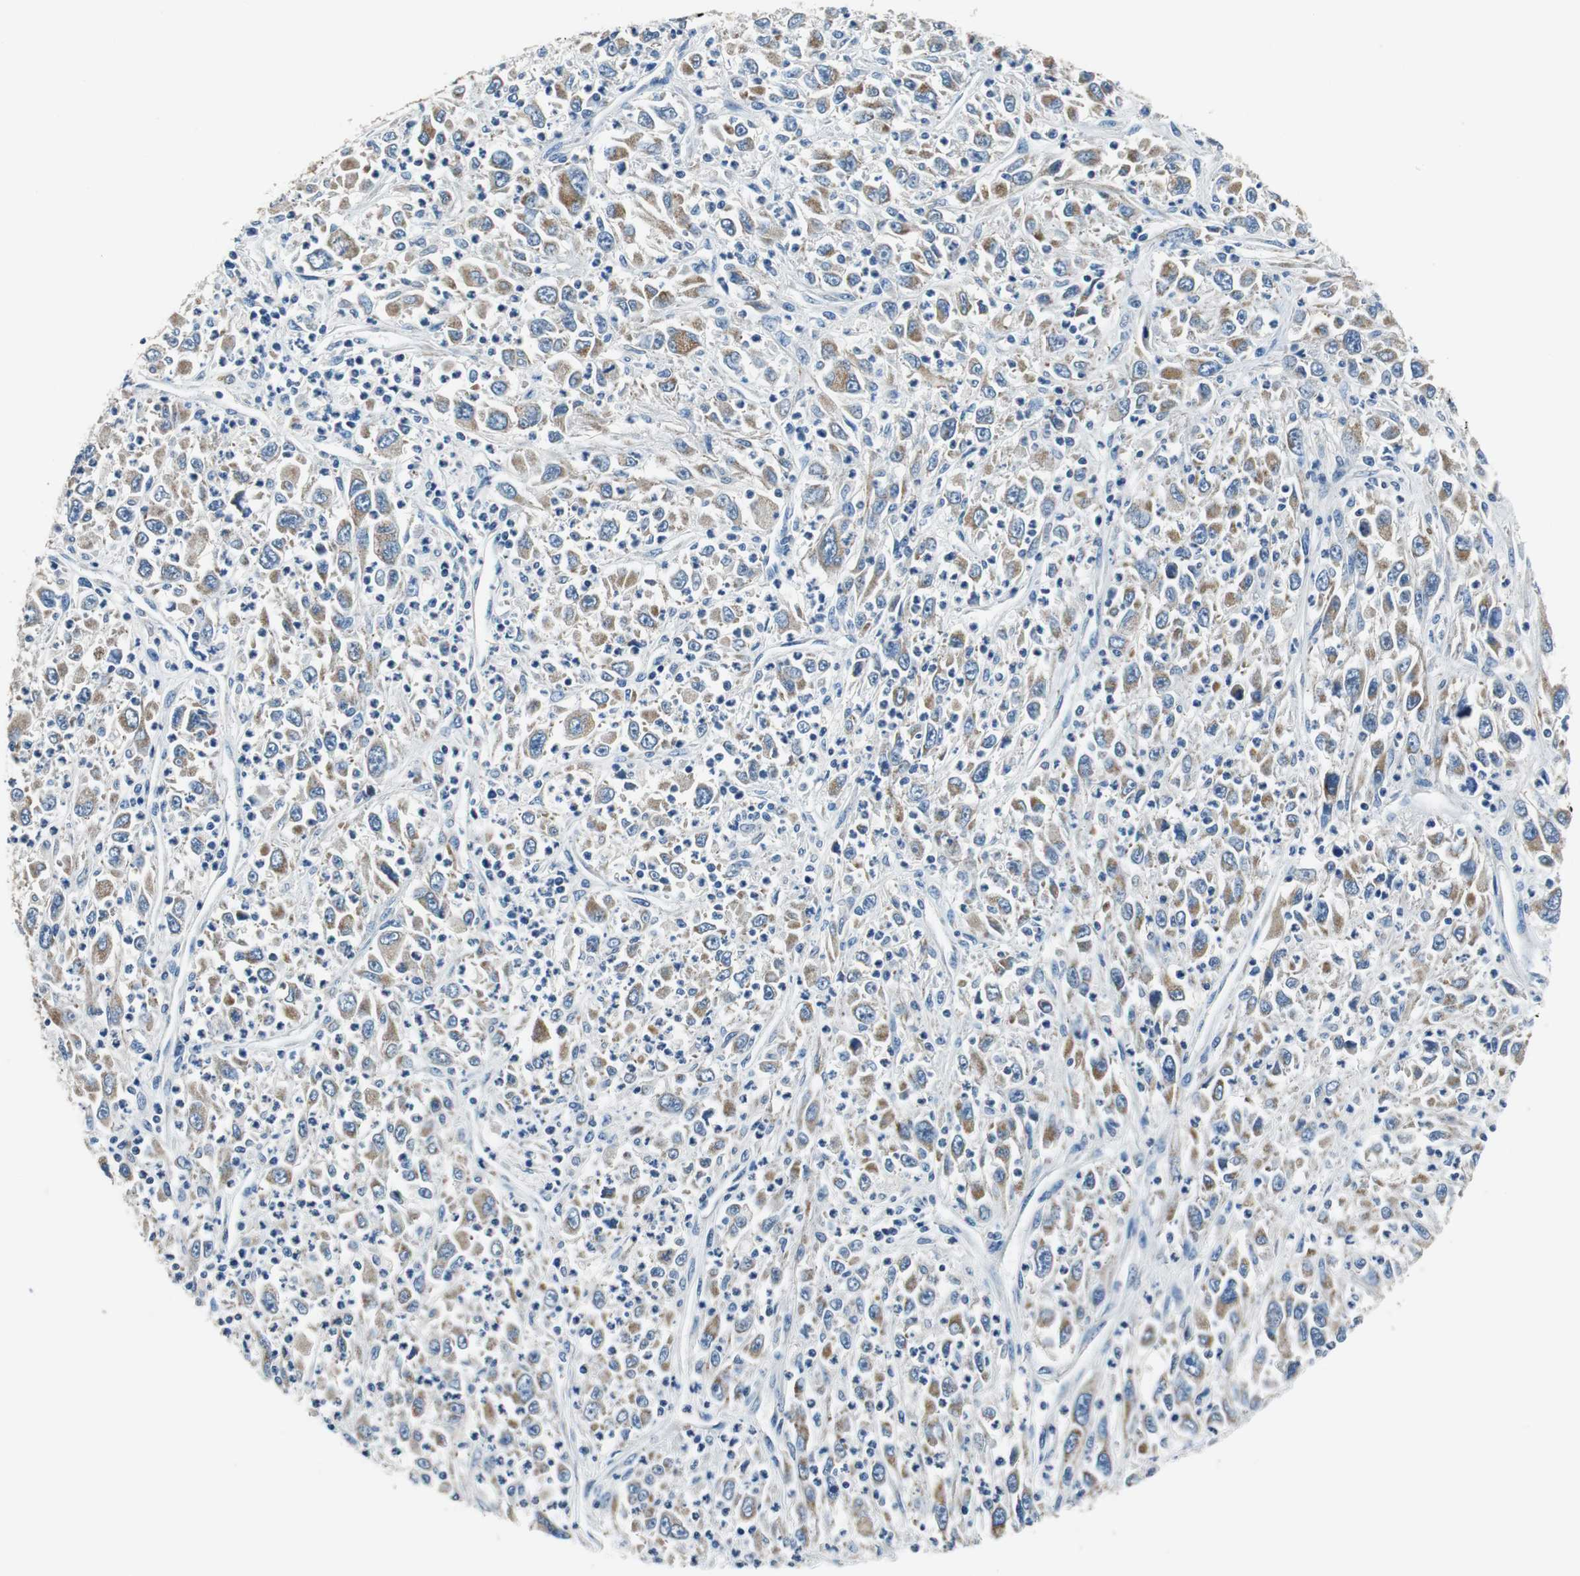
{"staining": {"intensity": "weak", "quantity": "25%-75%", "location": "cytoplasmic/membranous"}, "tissue": "melanoma", "cell_type": "Tumor cells", "image_type": "cancer", "snomed": [{"axis": "morphology", "description": "Malignant melanoma, Metastatic site"}, {"axis": "topography", "description": "Skin"}], "caption": "DAB (3,3'-diaminobenzidine) immunohistochemical staining of melanoma reveals weak cytoplasmic/membranous protein expression in about 25%-75% of tumor cells.", "gene": "NLGN1", "patient": {"sex": "female", "age": 56}}